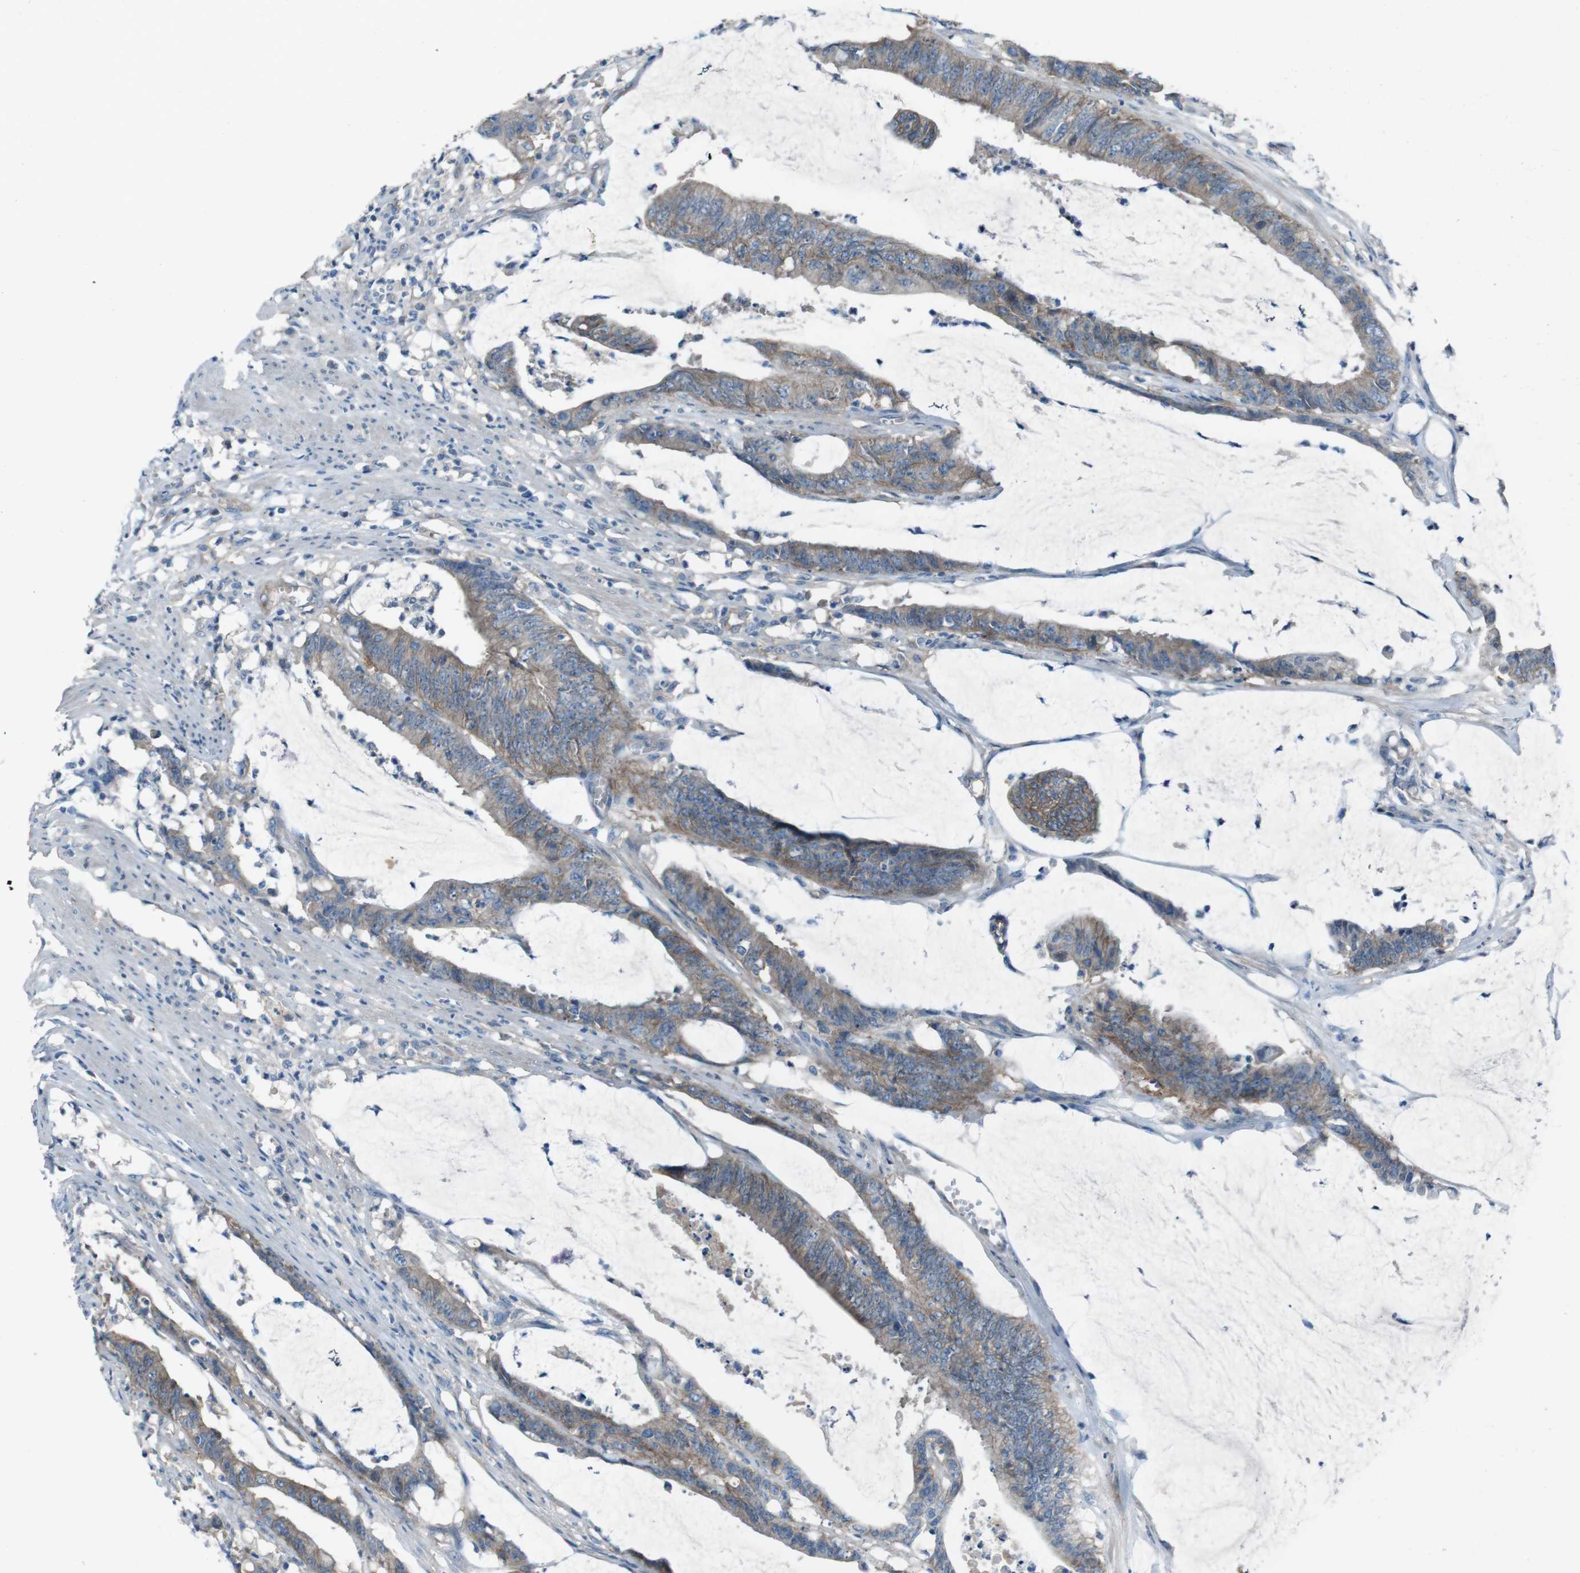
{"staining": {"intensity": "moderate", "quantity": ">75%", "location": "cytoplasmic/membranous"}, "tissue": "colorectal cancer", "cell_type": "Tumor cells", "image_type": "cancer", "snomed": [{"axis": "morphology", "description": "Adenocarcinoma, NOS"}, {"axis": "topography", "description": "Rectum"}], "caption": "This image displays immunohistochemistry staining of colorectal cancer, with medium moderate cytoplasmic/membranous positivity in approximately >75% of tumor cells.", "gene": "PVR", "patient": {"sex": "female", "age": 66}}